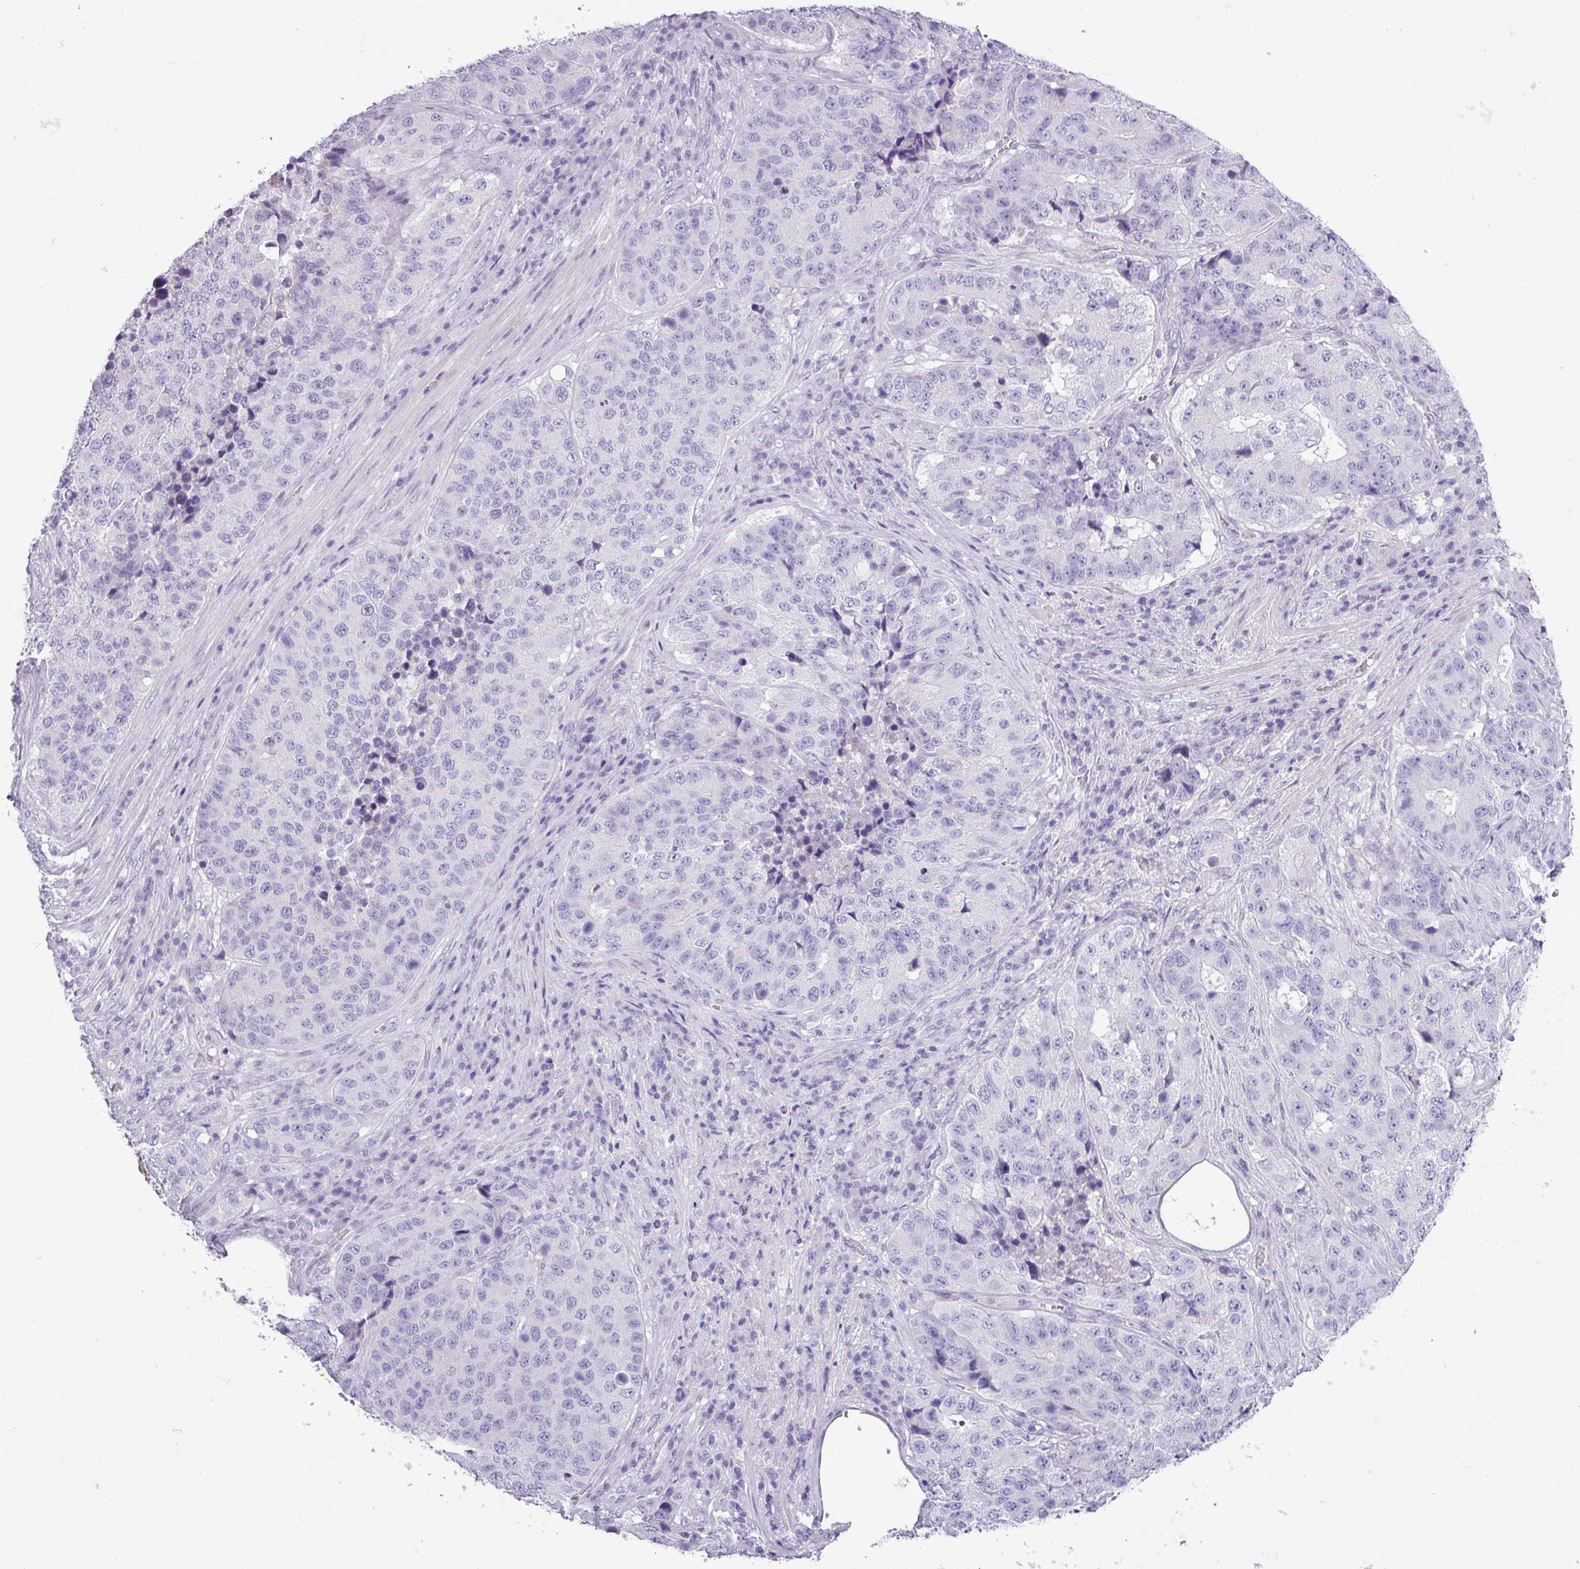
{"staining": {"intensity": "negative", "quantity": "none", "location": "none"}, "tissue": "stomach cancer", "cell_type": "Tumor cells", "image_type": "cancer", "snomed": [{"axis": "morphology", "description": "Adenocarcinoma, NOS"}, {"axis": "topography", "description": "Stomach"}], "caption": "Immunohistochemistry (IHC) of human stomach cancer (adenocarcinoma) displays no positivity in tumor cells.", "gene": "ALDH3A1", "patient": {"sex": "male", "age": 71}}